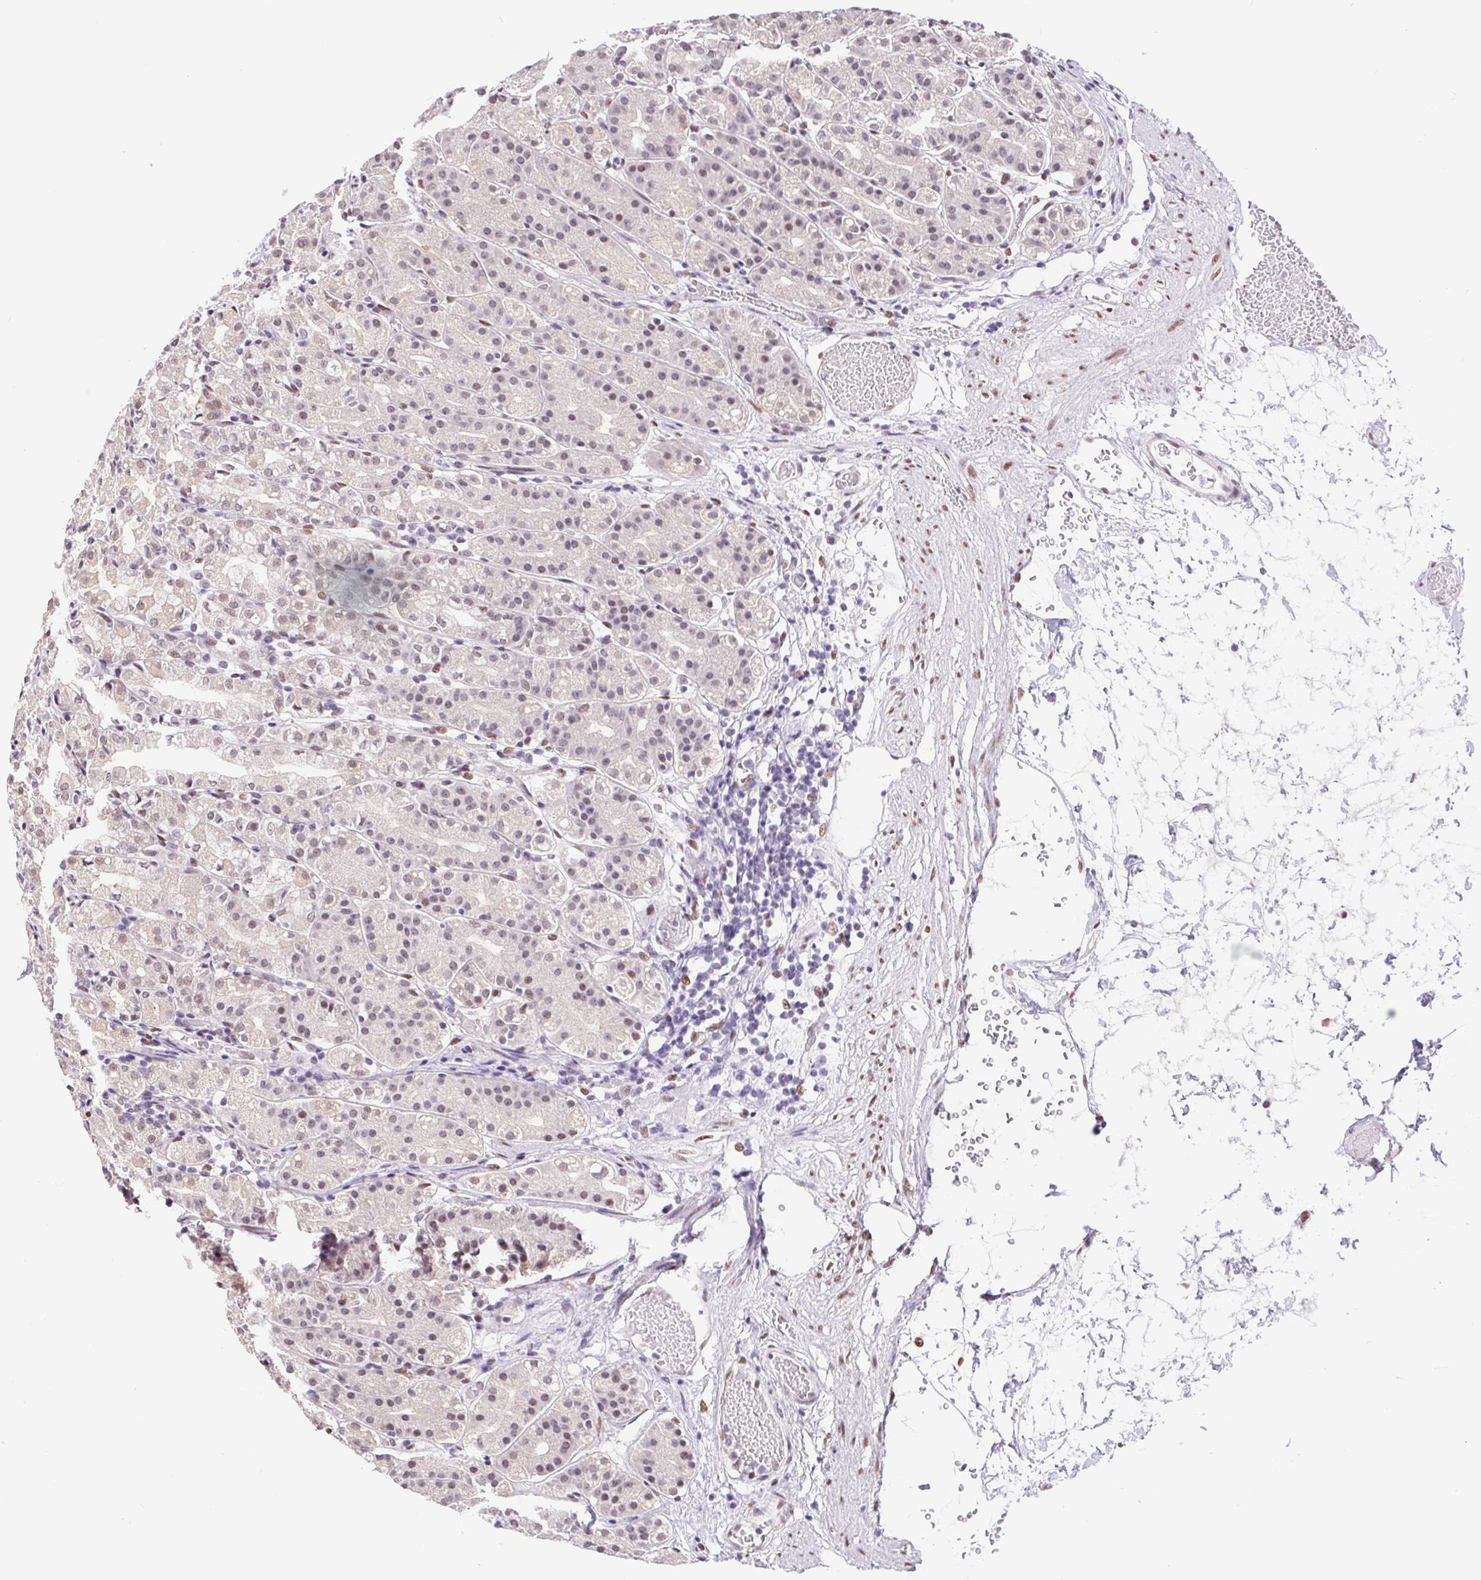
{"staining": {"intensity": "weak", "quantity": "<25%", "location": "nuclear"}, "tissue": "stomach", "cell_type": "Glandular cells", "image_type": "normal", "snomed": [{"axis": "morphology", "description": "Normal tissue, NOS"}, {"axis": "topography", "description": "Stomach"}], "caption": "High power microscopy photomicrograph of an immunohistochemistry (IHC) photomicrograph of normal stomach, revealing no significant positivity in glandular cells.", "gene": "CAND1", "patient": {"sex": "female", "age": 57}}